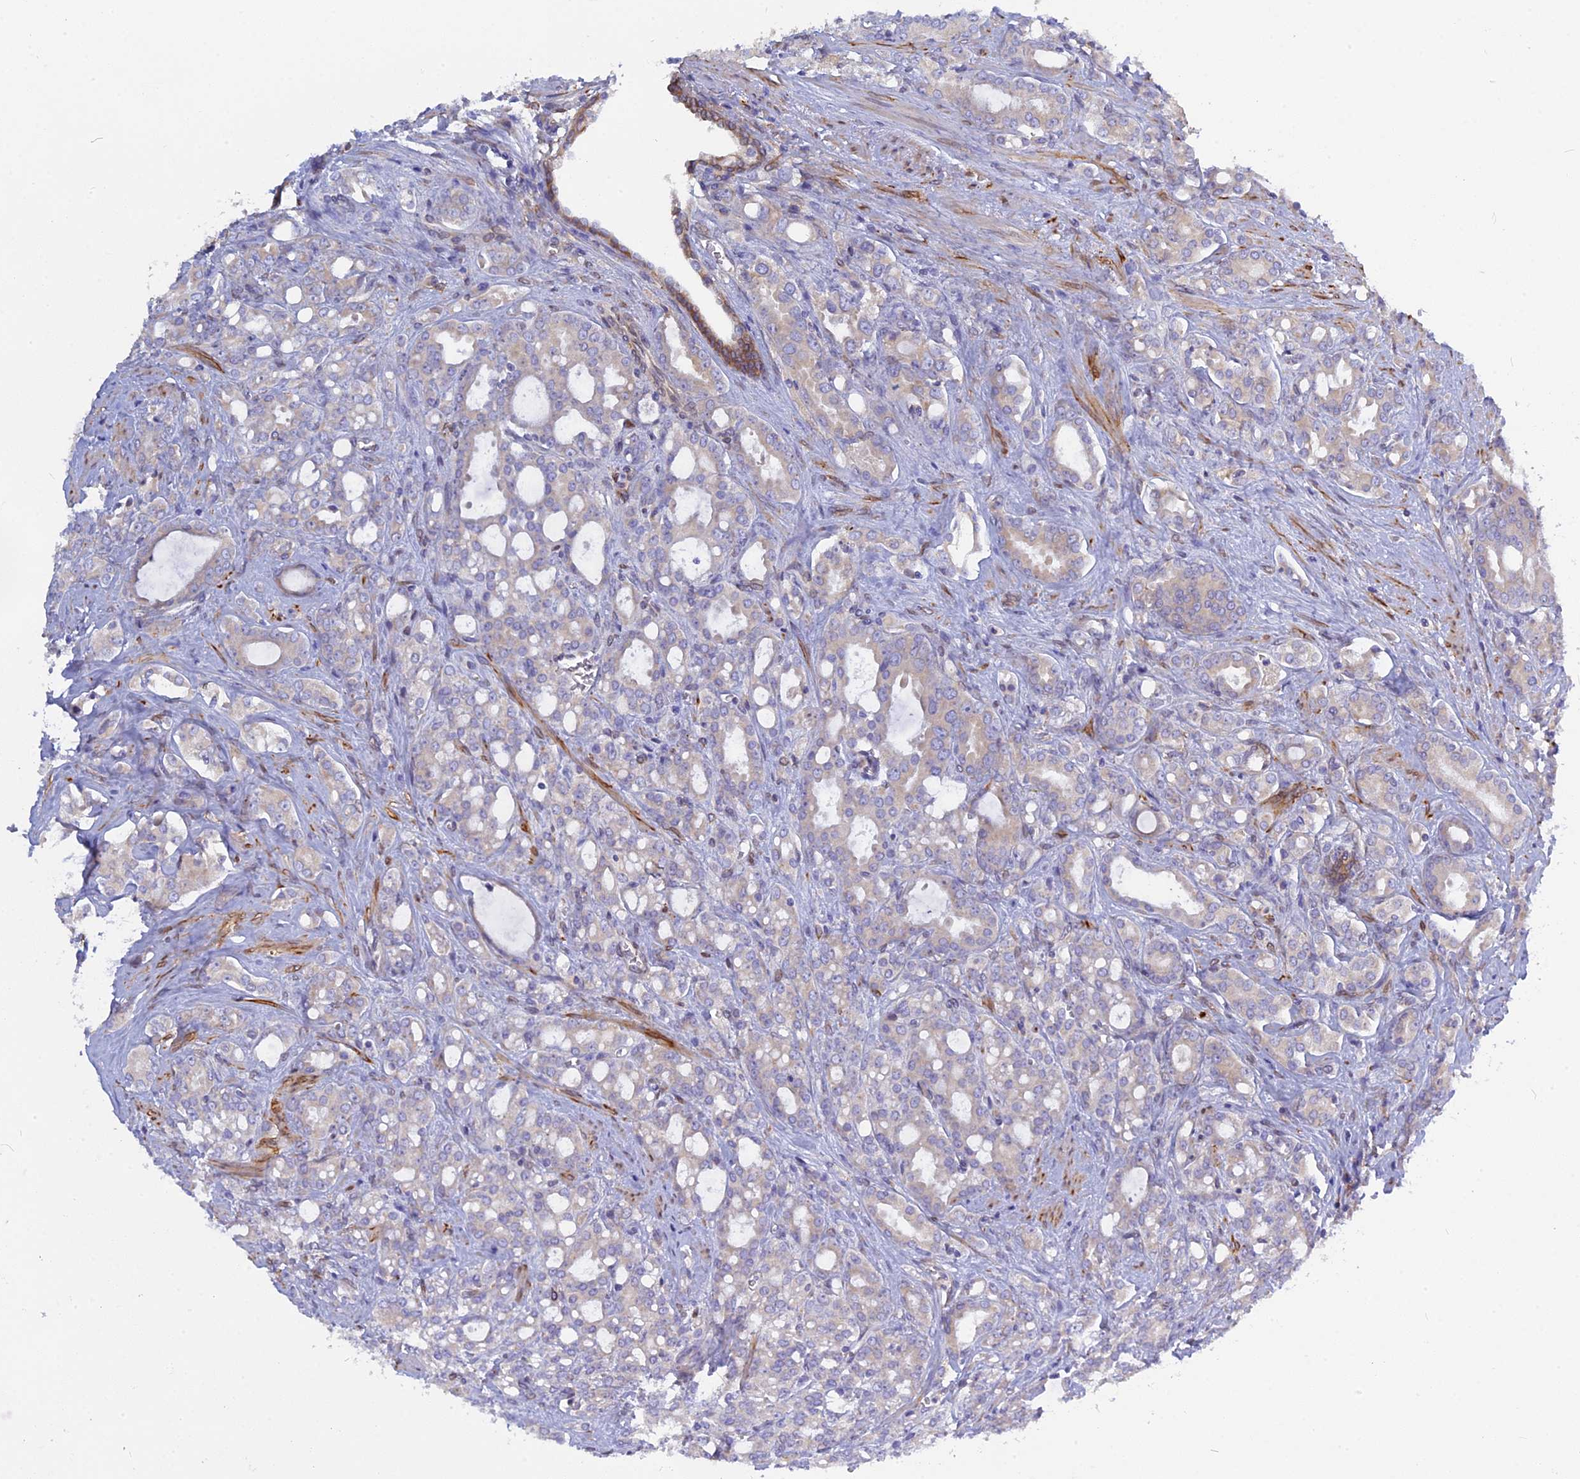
{"staining": {"intensity": "weak", "quantity": "<25%", "location": "cytoplasmic/membranous"}, "tissue": "prostate cancer", "cell_type": "Tumor cells", "image_type": "cancer", "snomed": [{"axis": "morphology", "description": "Adenocarcinoma, High grade"}, {"axis": "topography", "description": "Prostate"}], "caption": "An IHC histopathology image of prostate cancer (adenocarcinoma (high-grade)) is shown. There is no staining in tumor cells of prostate cancer (adenocarcinoma (high-grade)). (Immunohistochemistry (ihc), brightfield microscopy, high magnification).", "gene": "TLCD1", "patient": {"sex": "male", "age": 72}}